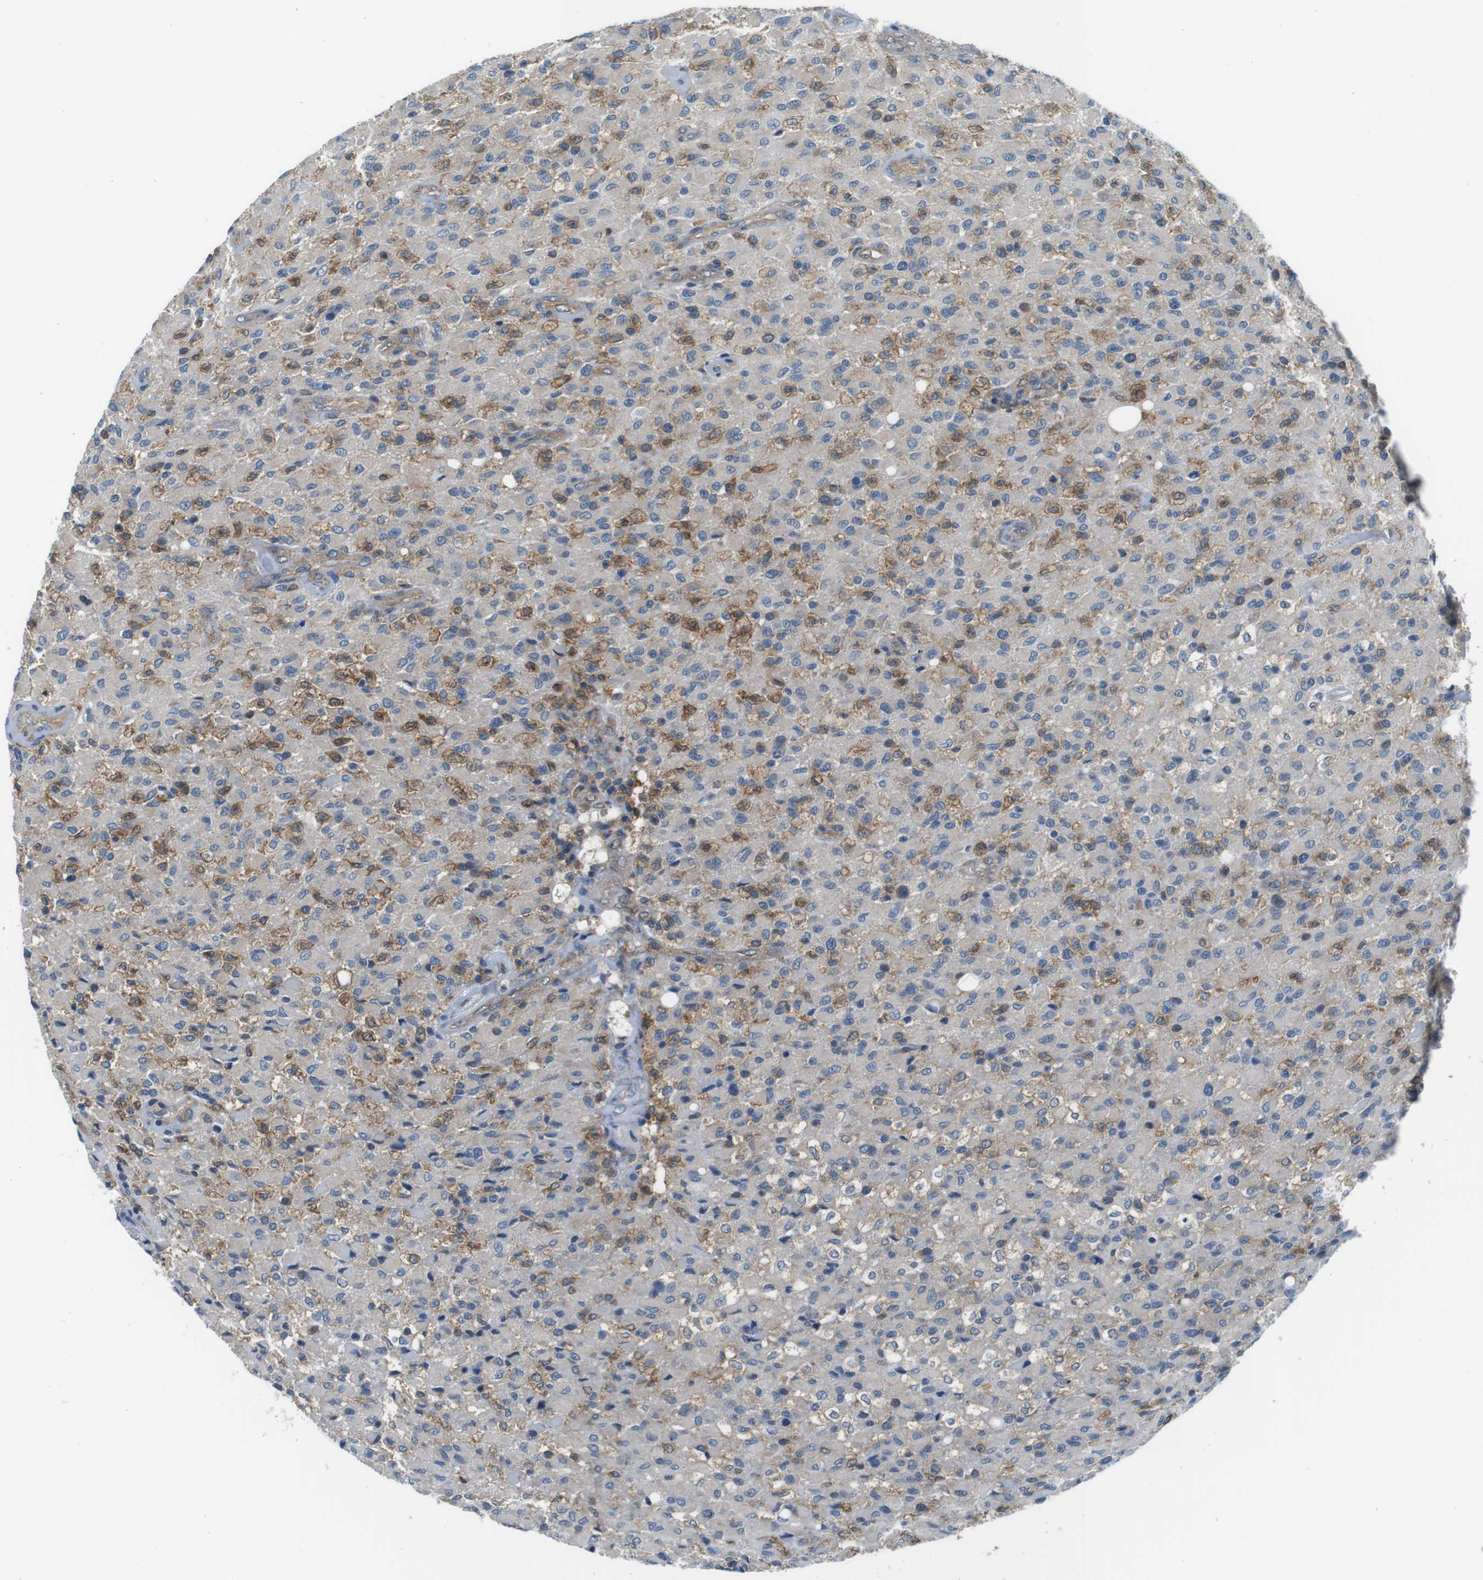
{"staining": {"intensity": "moderate", "quantity": "25%-75%", "location": "cytoplasmic/membranous"}, "tissue": "glioma", "cell_type": "Tumor cells", "image_type": "cancer", "snomed": [{"axis": "morphology", "description": "Glioma, malignant, High grade"}, {"axis": "topography", "description": "Brain"}], "caption": "Moderate cytoplasmic/membranous expression for a protein is present in about 25%-75% of tumor cells of high-grade glioma (malignant) using IHC.", "gene": "EIF2B5", "patient": {"sex": "male", "age": 71}}